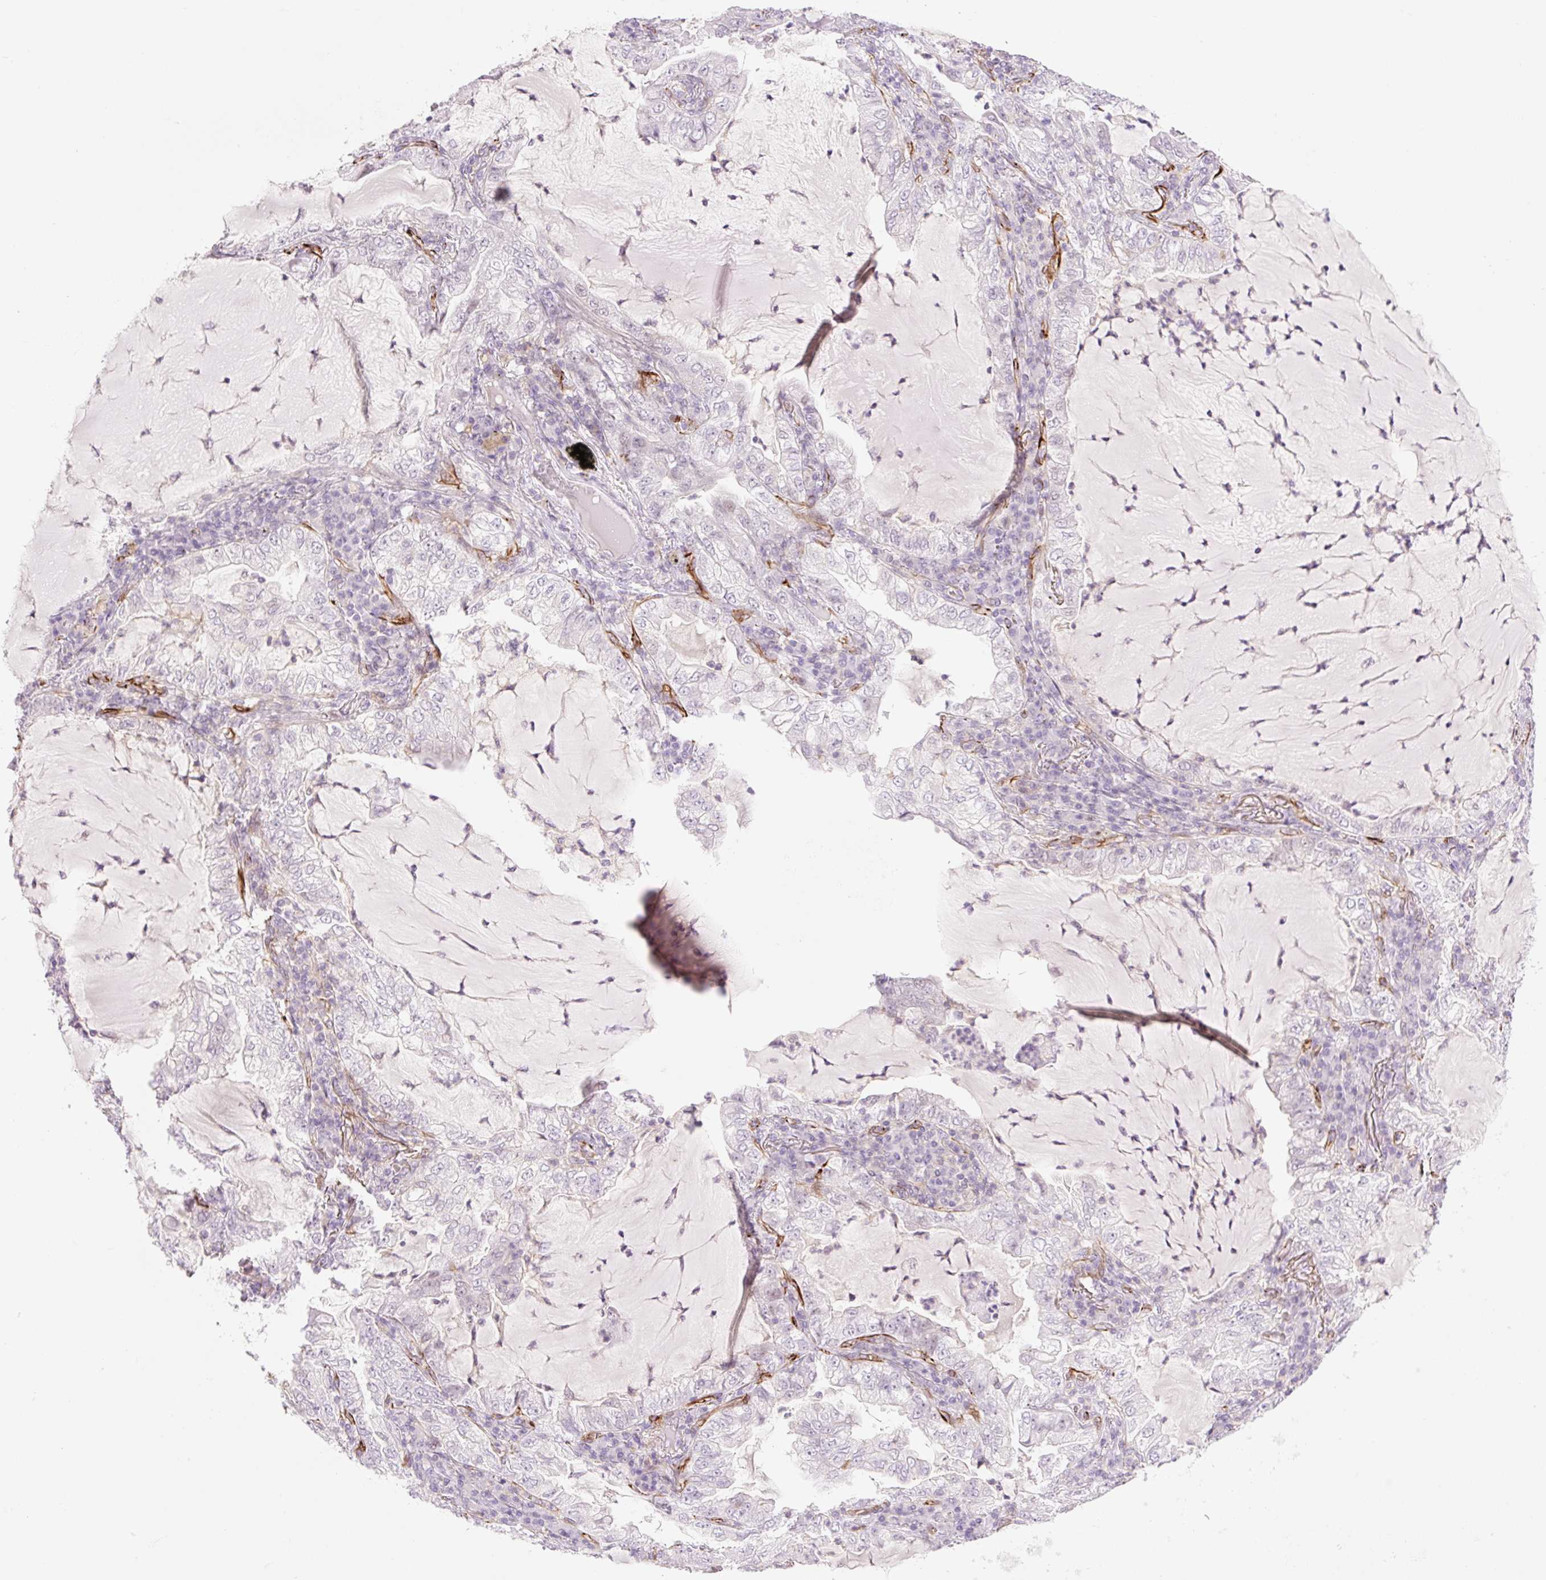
{"staining": {"intensity": "negative", "quantity": "none", "location": "none"}, "tissue": "lung cancer", "cell_type": "Tumor cells", "image_type": "cancer", "snomed": [{"axis": "morphology", "description": "Adenocarcinoma, NOS"}, {"axis": "topography", "description": "Lung"}], "caption": "Tumor cells are negative for protein expression in human lung adenocarcinoma.", "gene": "ZFYVE21", "patient": {"sex": "female", "age": 73}}